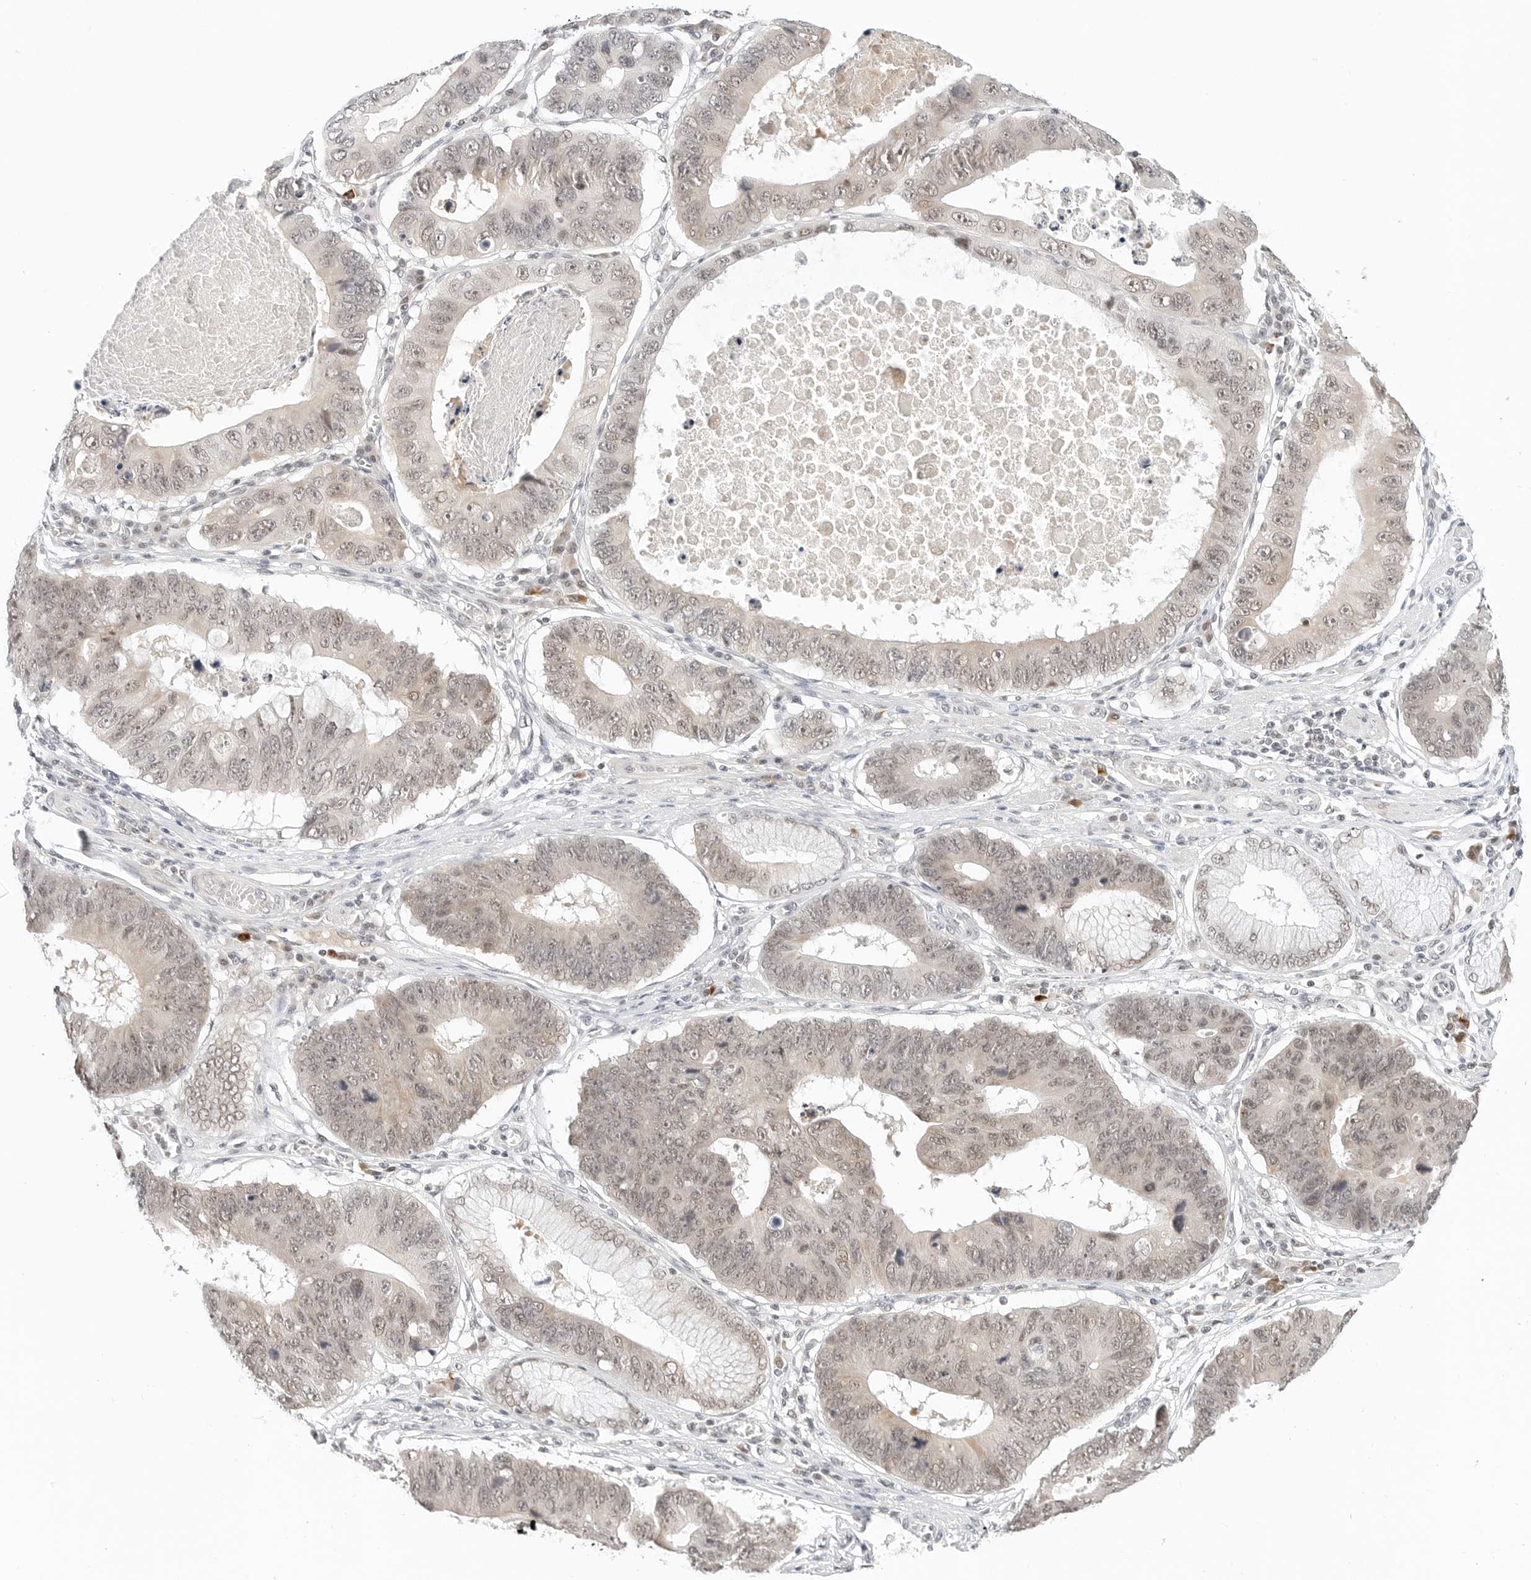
{"staining": {"intensity": "weak", "quantity": "<25%", "location": "nuclear"}, "tissue": "stomach cancer", "cell_type": "Tumor cells", "image_type": "cancer", "snomed": [{"axis": "morphology", "description": "Adenocarcinoma, NOS"}, {"axis": "topography", "description": "Stomach"}], "caption": "A micrograph of stomach cancer (adenocarcinoma) stained for a protein exhibits no brown staining in tumor cells. The staining is performed using DAB brown chromogen with nuclei counter-stained in using hematoxylin.", "gene": "NEO1", "patient": {"sex": "male", "age": 59}}